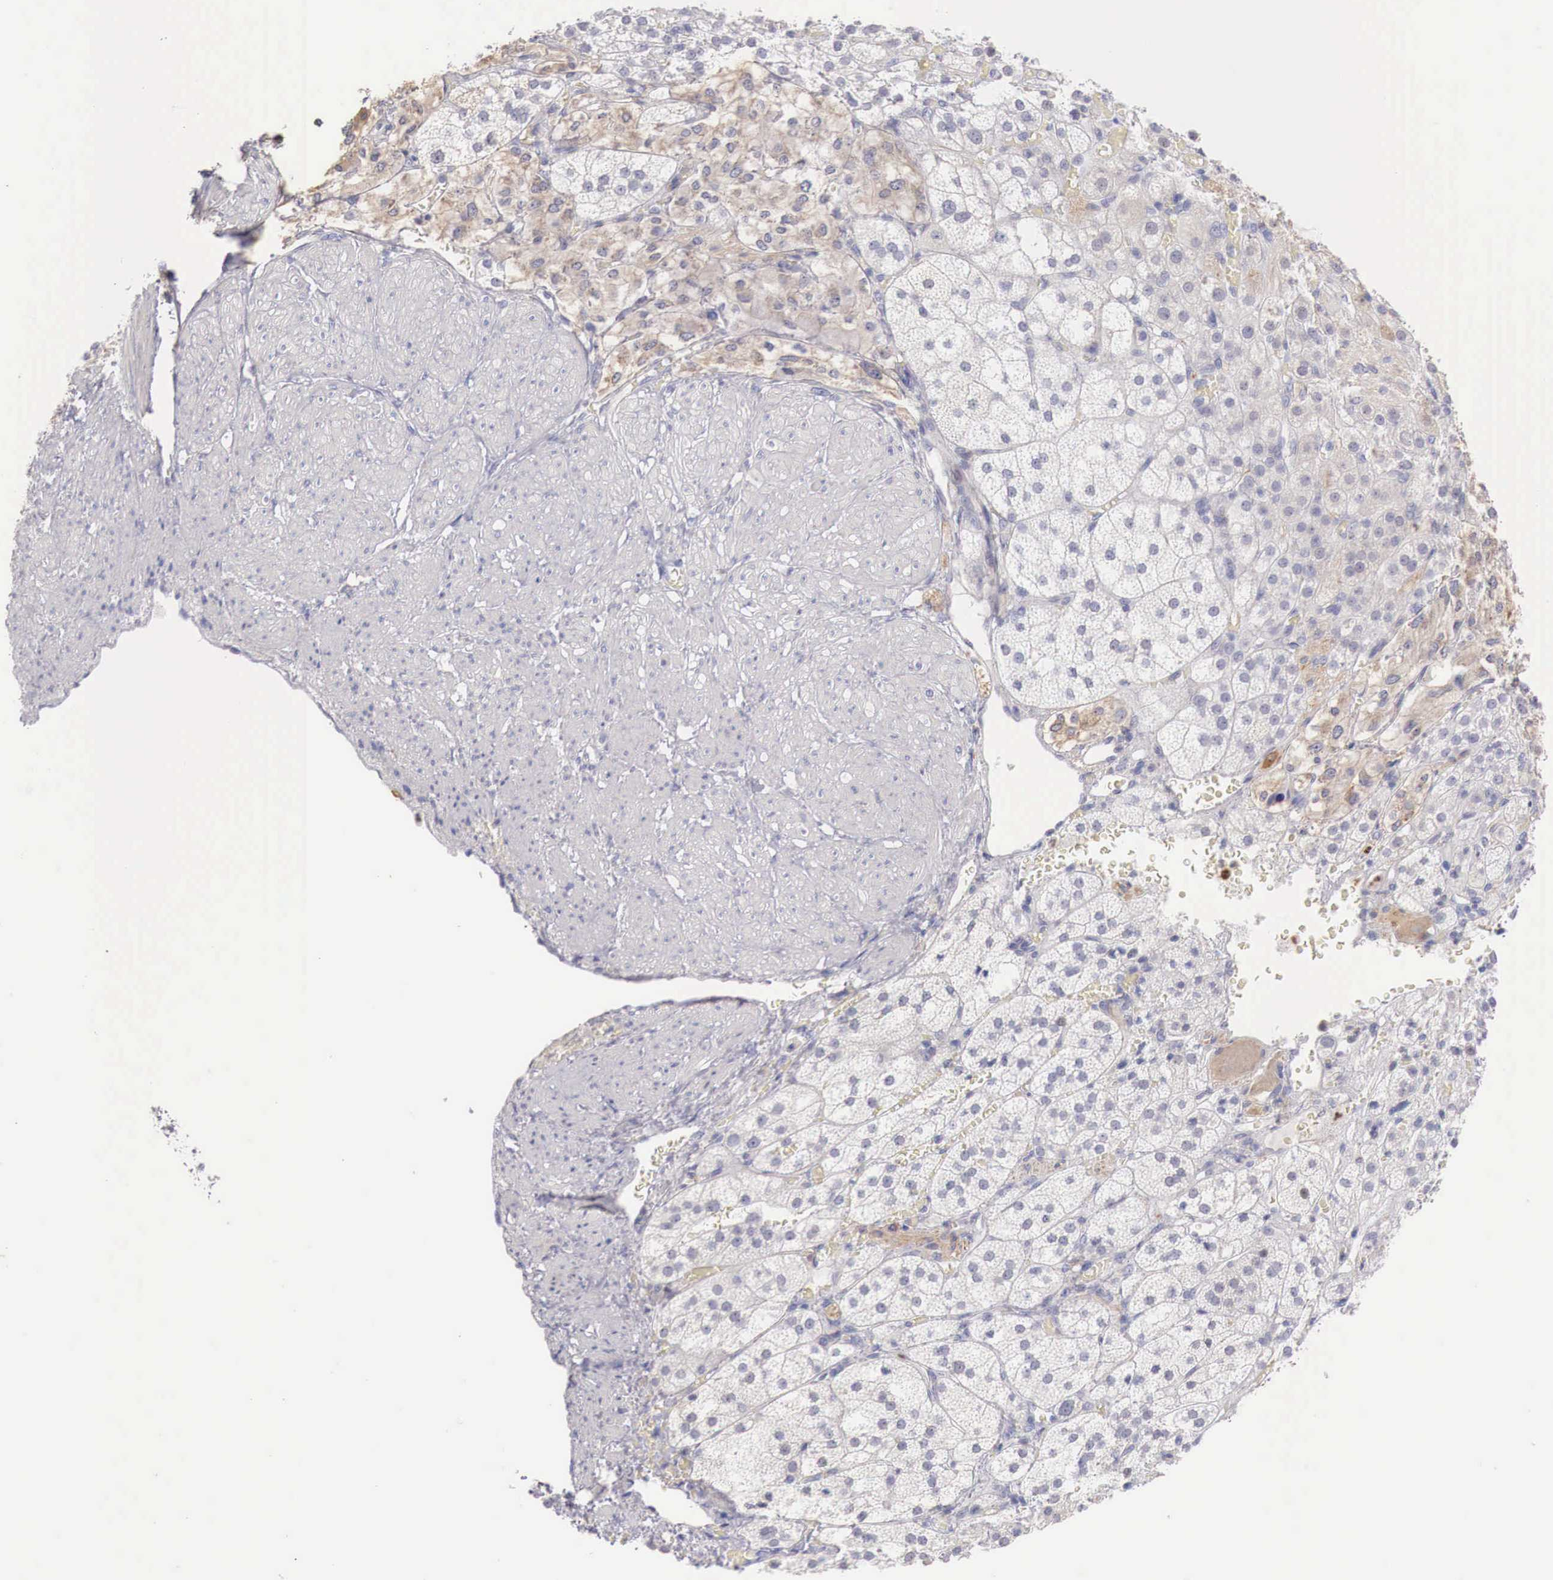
{"staining": {"intensity": "weak", "quantity": "25%-75%", "location": "cytoplasmic/membranous"}, "tissue": "adrenal gland", "cell_type": "Glandular cells", "image_type": "normal", "snomed": [{"axis": "morphology", "description": "Normal tissue, NOS"}, {"axis": "topography", "description": "Adrenal gland"}], "caption": "Brown immunohistochemical staining in unremarkable adrenal gland shows weak cytoplasmic/membranous positivity in about 25%-75% of glandular cells. The protein is stained brown, and the nuclei are stained in blue (DAB (3,3'-diaminobenzidine) IHC with brightfield microscopy, high magnification).", "gene": "TRIM13", "patient": {"sex": "female", "age": 60}}